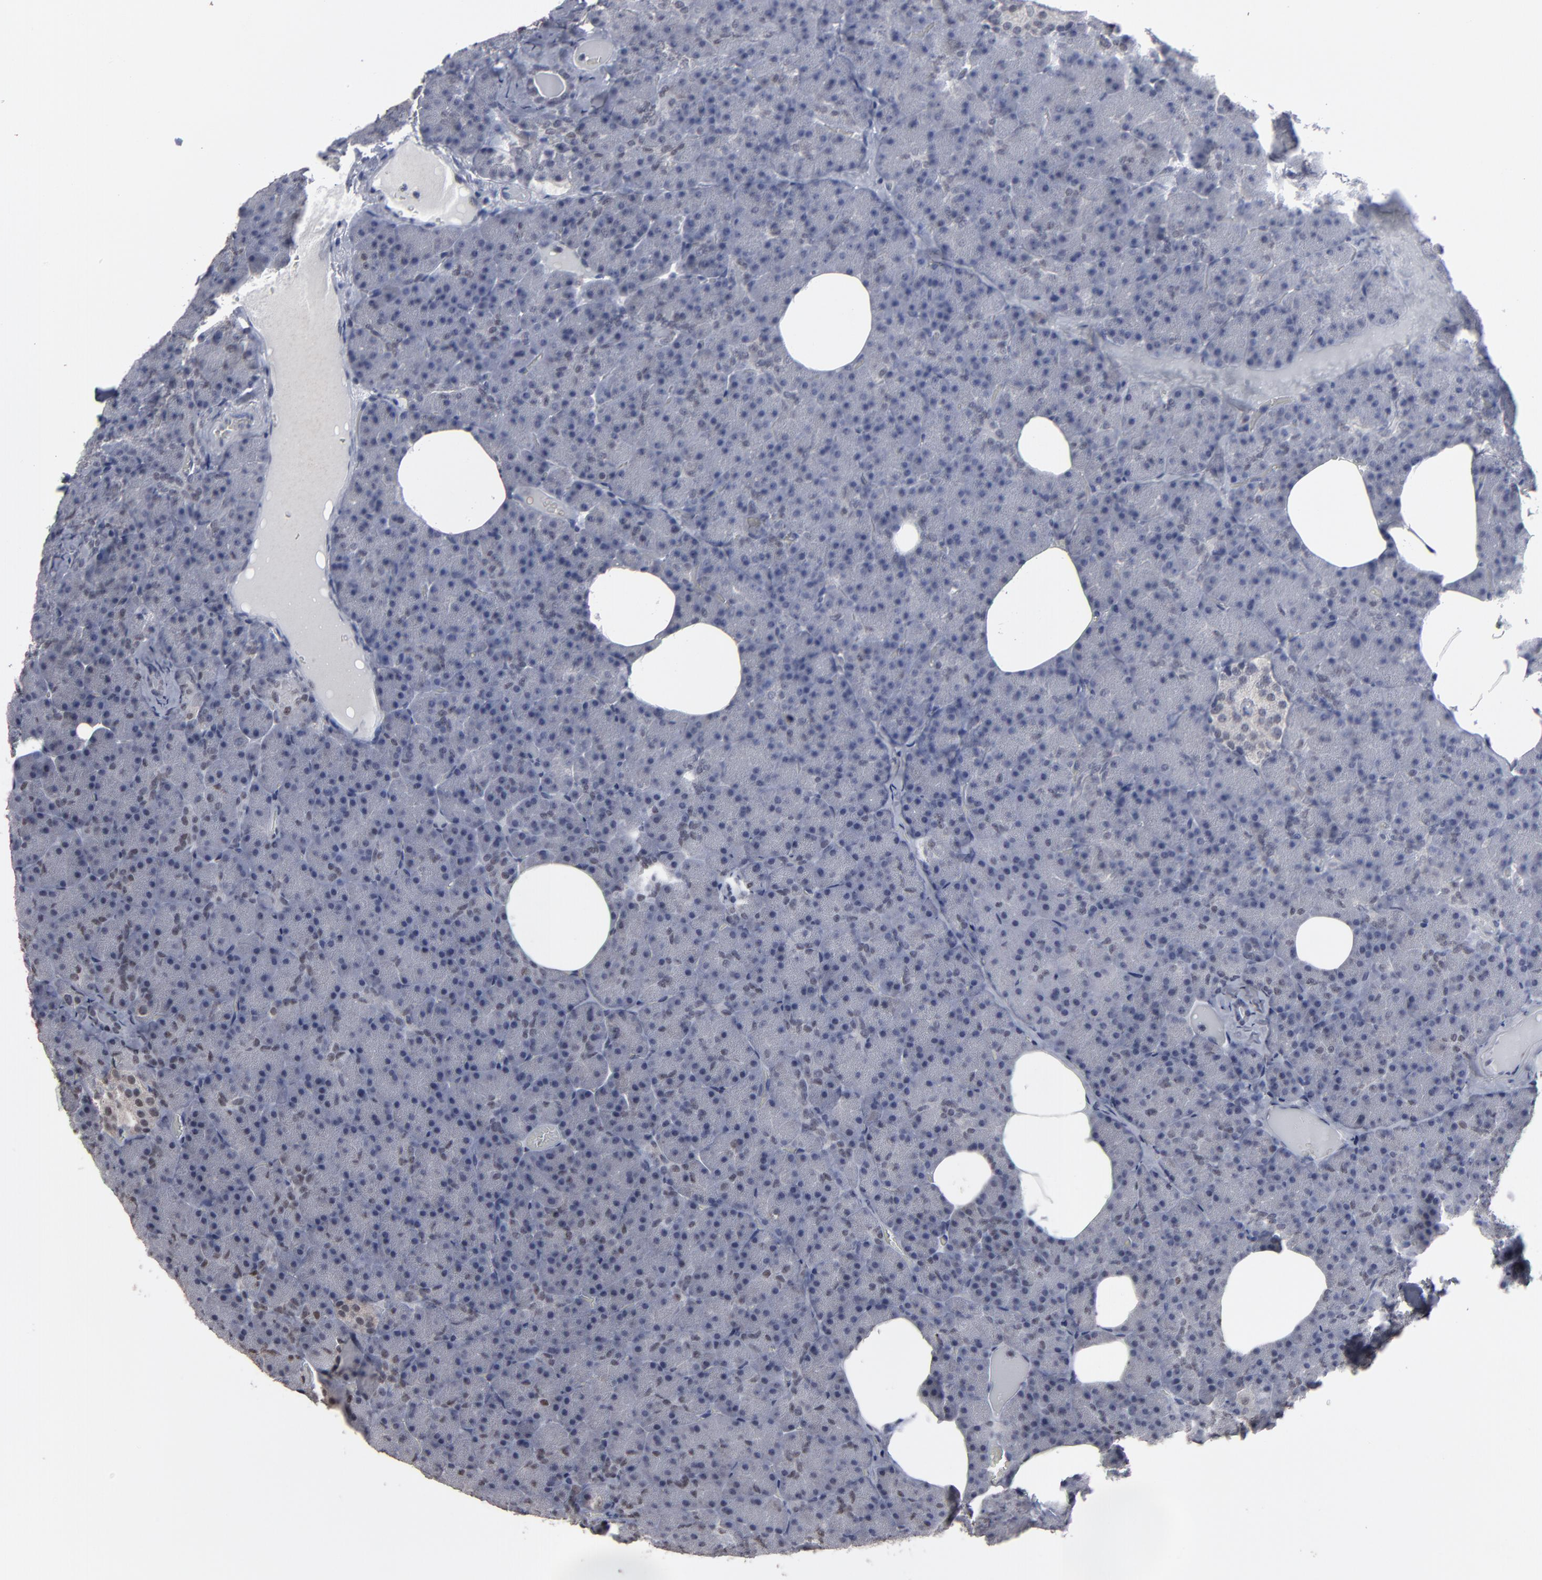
{"staining": {"intensity": "strong", "quantity": "<25%", "location": "cytoplasmic/membranous,nuclear"}, "tissue": "pancreas", "cell_type": "Exocrine glandular cells", "image_type": "normal", "snomed": [{"axis": "morphology", "description": "Normal tissue, NOS"}, {"axis": "topography", "description": "Pancreas"}], "caption": "Protein expression analysis of benign pancreas exhibits strong cytoplasmic/membranous,nuclear expression in approximately <25% of exocrine glandular cells.", "gene": "SSRP1", "patient": {"sex": "female", "age": 35}}